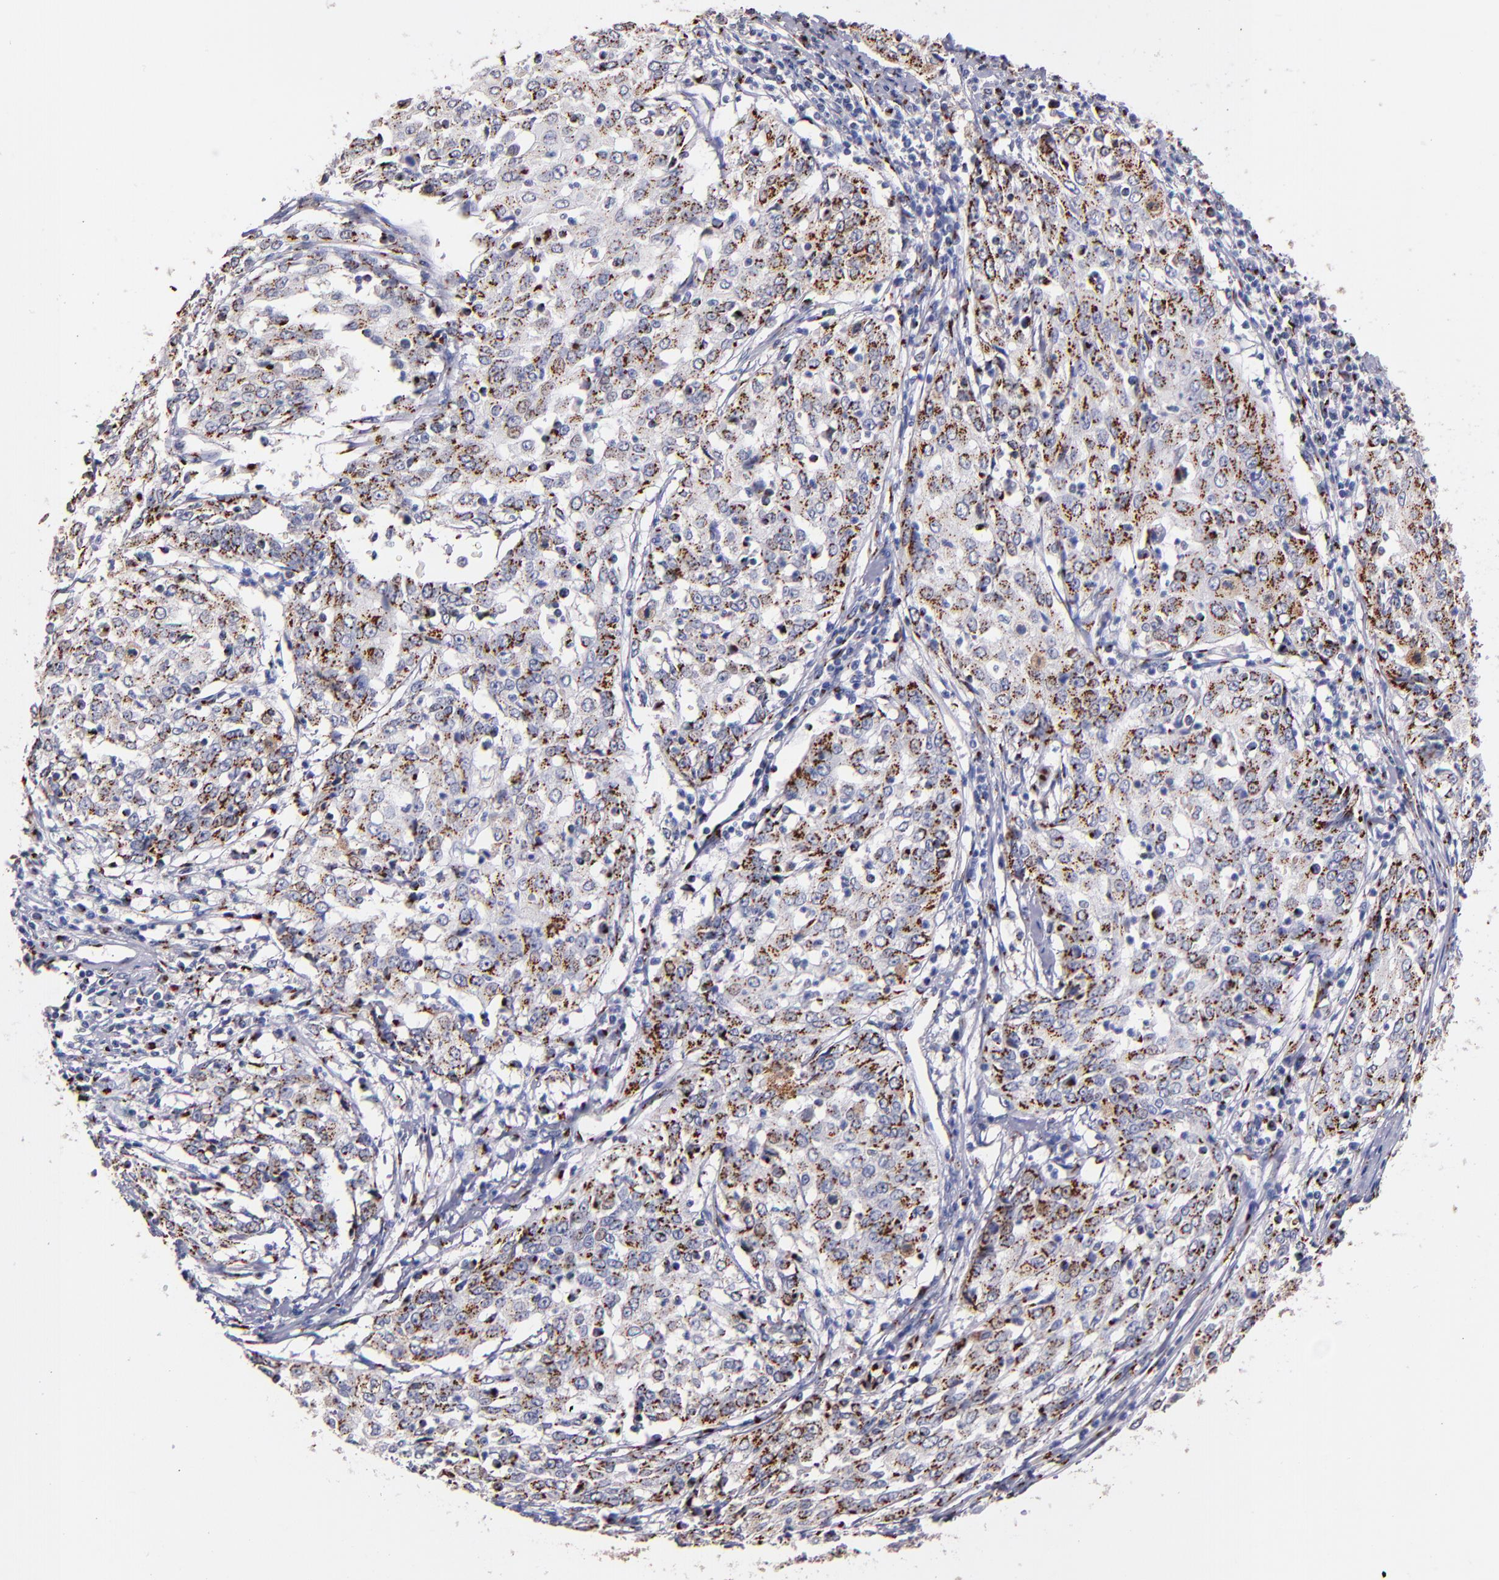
{"staining": {"intensity": "moderate", "quantity": ">75%", "location": "cytoplasmic/membranous"}, "tissue": "cervical cancer", "cell_type": "Tumor cells", "image_type": "cancer", "snomed": [{"axis": "morphology", "description": "Squamous cell carcinoma, NOS"}, {"axis": "topography", "description": "Cervix"}], "caption": "Tumor cells demonstrate medium levels of moderate cytoplasmic/membranous staining in approximately >75% of cells in human cervical squamous cell carcinoma. The protein of interest is shown in brown color, while the nuclei are stained blue.", "gene": "GOLIM4", "patient": {"sex": "female", "age": 39}}